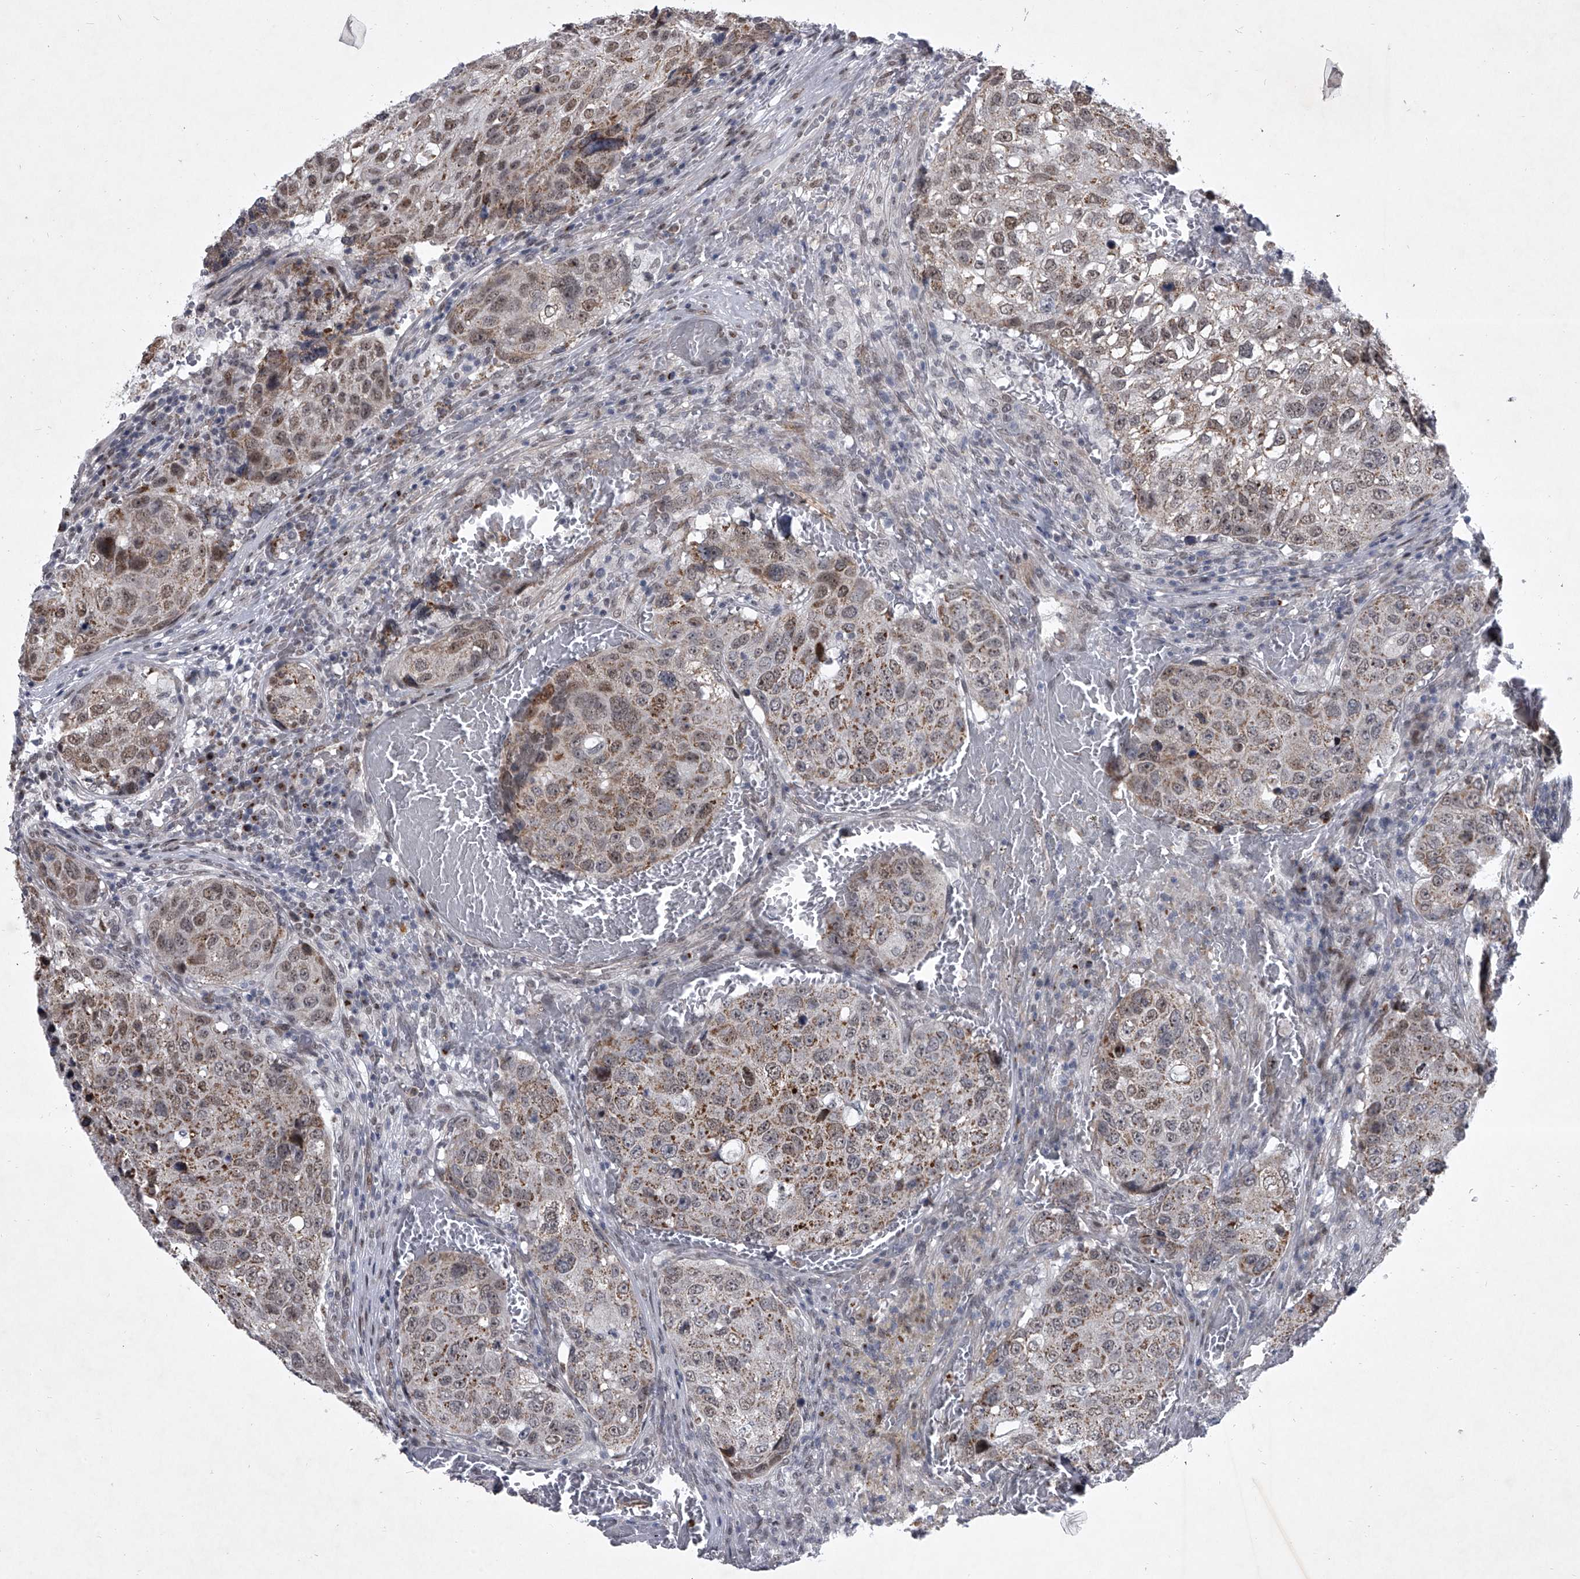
{"staining": {"intensity": "moderate", "quantity": "25%-75%", "location": "cytoplasmic/membranous,nuclear"}, "tissue": "urothelial cancer", "cell_type": "Tumor cells", "image_type": "cancer", "snomed": [{"axis": "morphology", "description": "Urothelial carcinoma, High grade"}, {"axis": "topography", "description": "Lymph node"}, {"axis": "topography", "description": "Urinary bladder"}], "caption": "This image reveals immunohistochemistry staining of high-grade urothelial carcinoma, with medium moderate cytoplasmic/membranous and nuclear expression in about 25%-75% of tumor cells.", "gene": "MLLT1", "patient": {"sex": "male", "age": 51}}